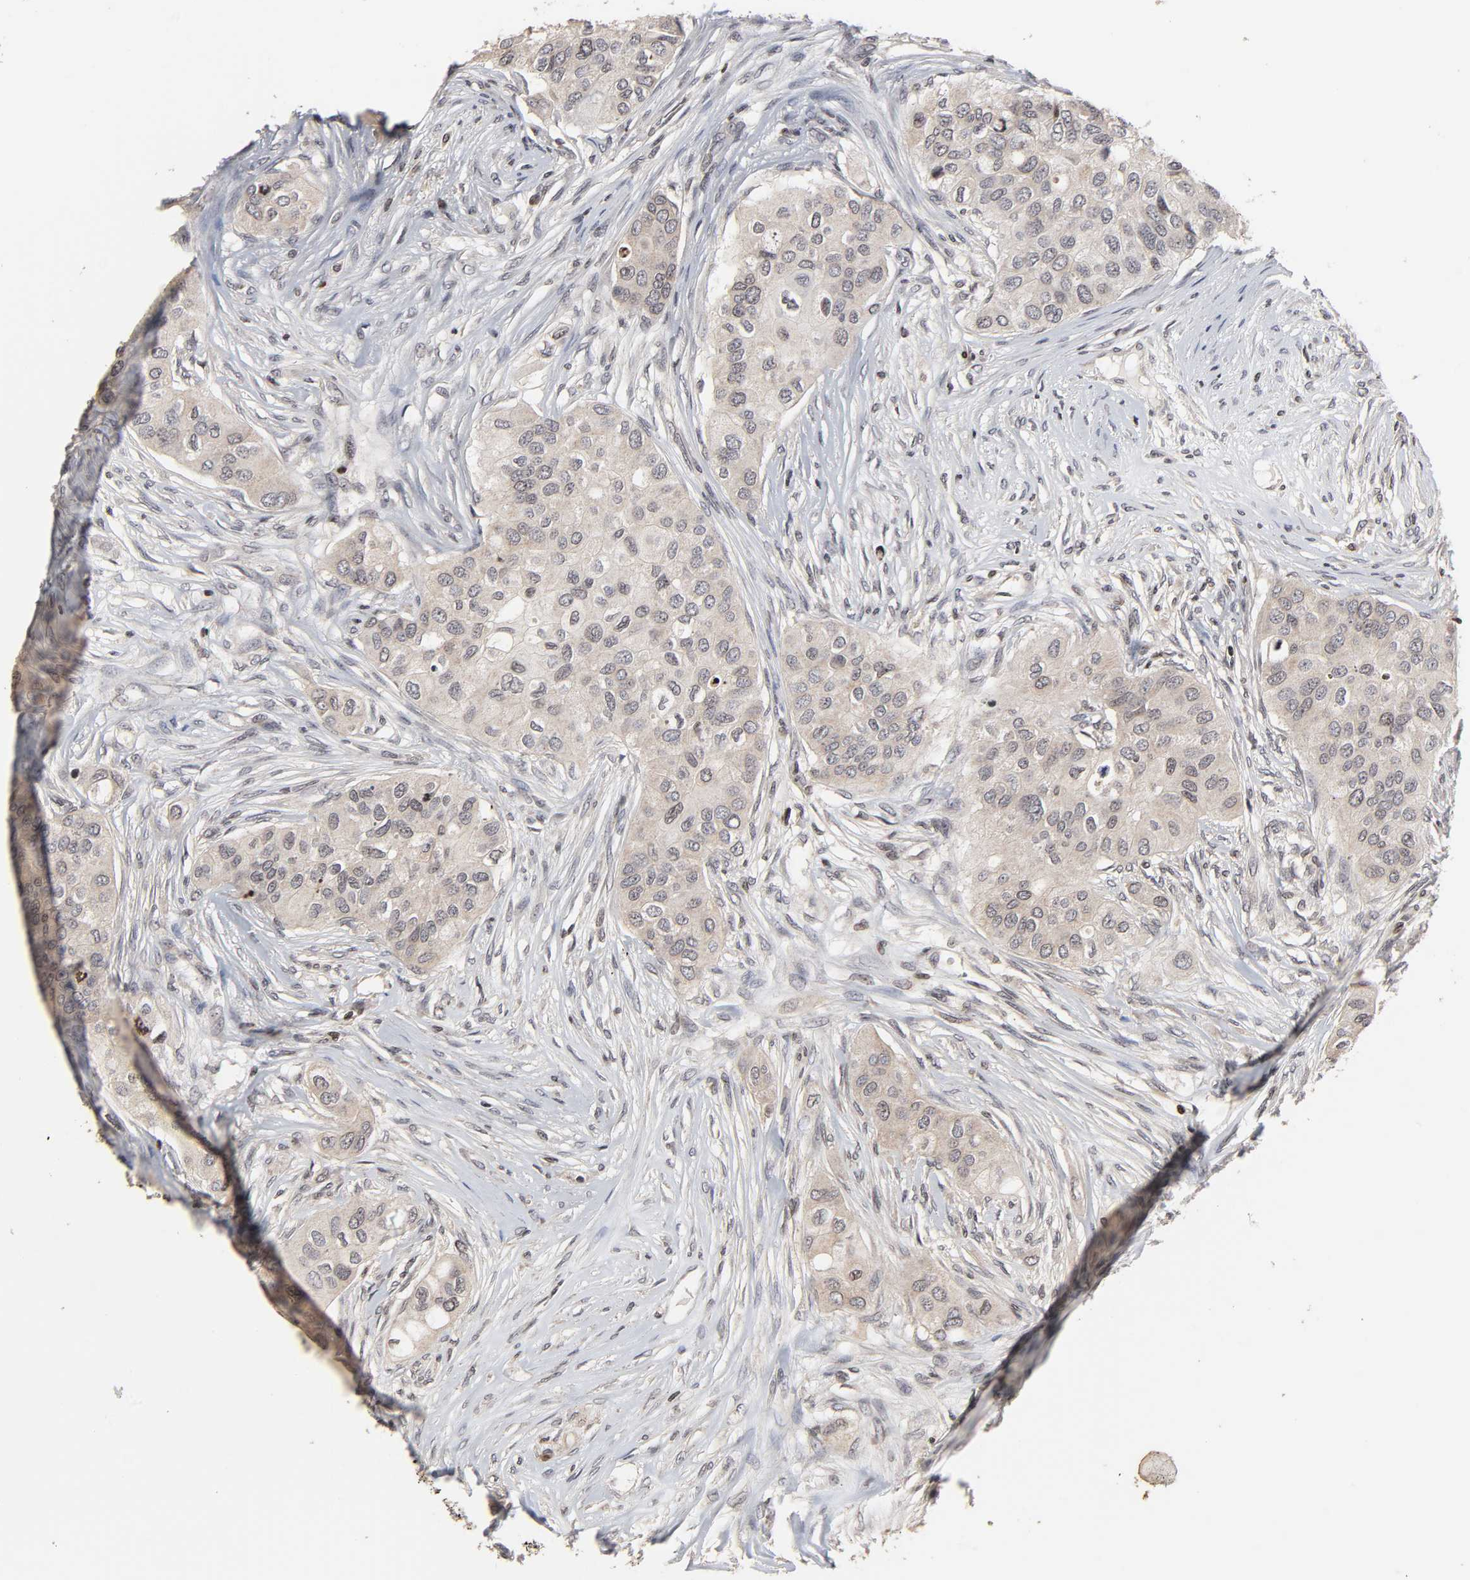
{"staining": {"intensity": "weak", "quantity": "<25%", "location": "cytoplasmic/membranous"}, "tissue": "breast cancer", "cell_type": "Tumor cells", "image_type": "cancer", "snomed": [{"axis": "morphology", "description": "Normal tissue, NOS"}, {"axis": "morphology", "description": "Duct carcinoma"}, {"axis": "topography", "description": "Breast"}], "caption": "This is a histopathology image of IHC staining of breast cancer (intraductal carcinoma), which shows no staining in tumor cells.", "gene": "ZNF473", "patient": {"sex": "female", "age": 49}}